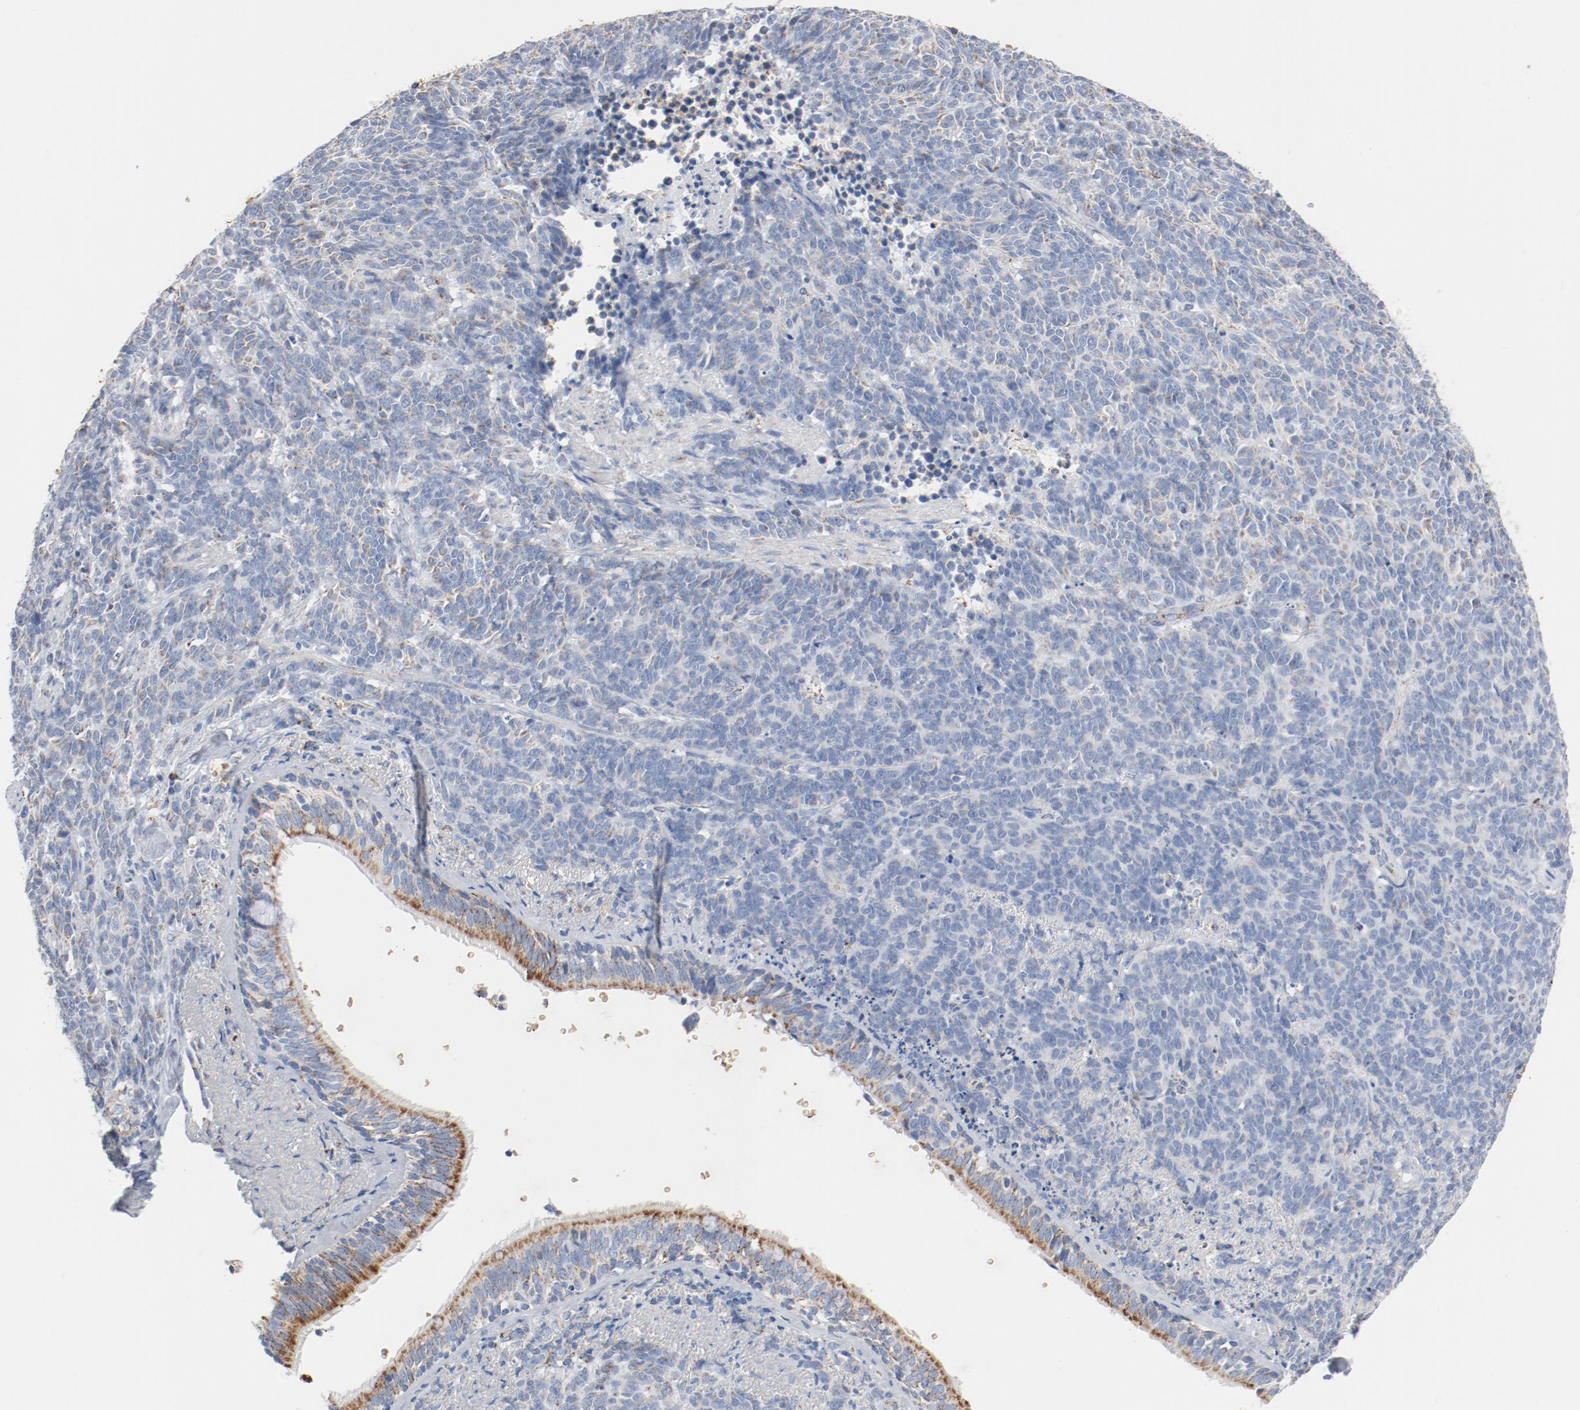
{"staining": {"intensity": "negative", "quantity": "none", "location": "none"}, "tissue": "lung cancer", "cell_type": "Tumor cells", "image_type": "cancer", "snomed": [{"axis": "morphology", "description": "Neoplasm, malignant, NOS"}, {"axis": "topography", "description": "Lung"}], "caption": "Immunohistochemistry (IHC) image of neoplastic tissue: human lung cancer stained with DAB (3,3'-diaminobenzidine) displays no significant protein staining in tumor cells. (DAB (3,3'-diaminobenzidine) immunohistochemistry (IHC) visualized using brightfield microscopy, high magnification).", "gene": "NDUFB8", "patient": {"sex": "female", "age": 58}}